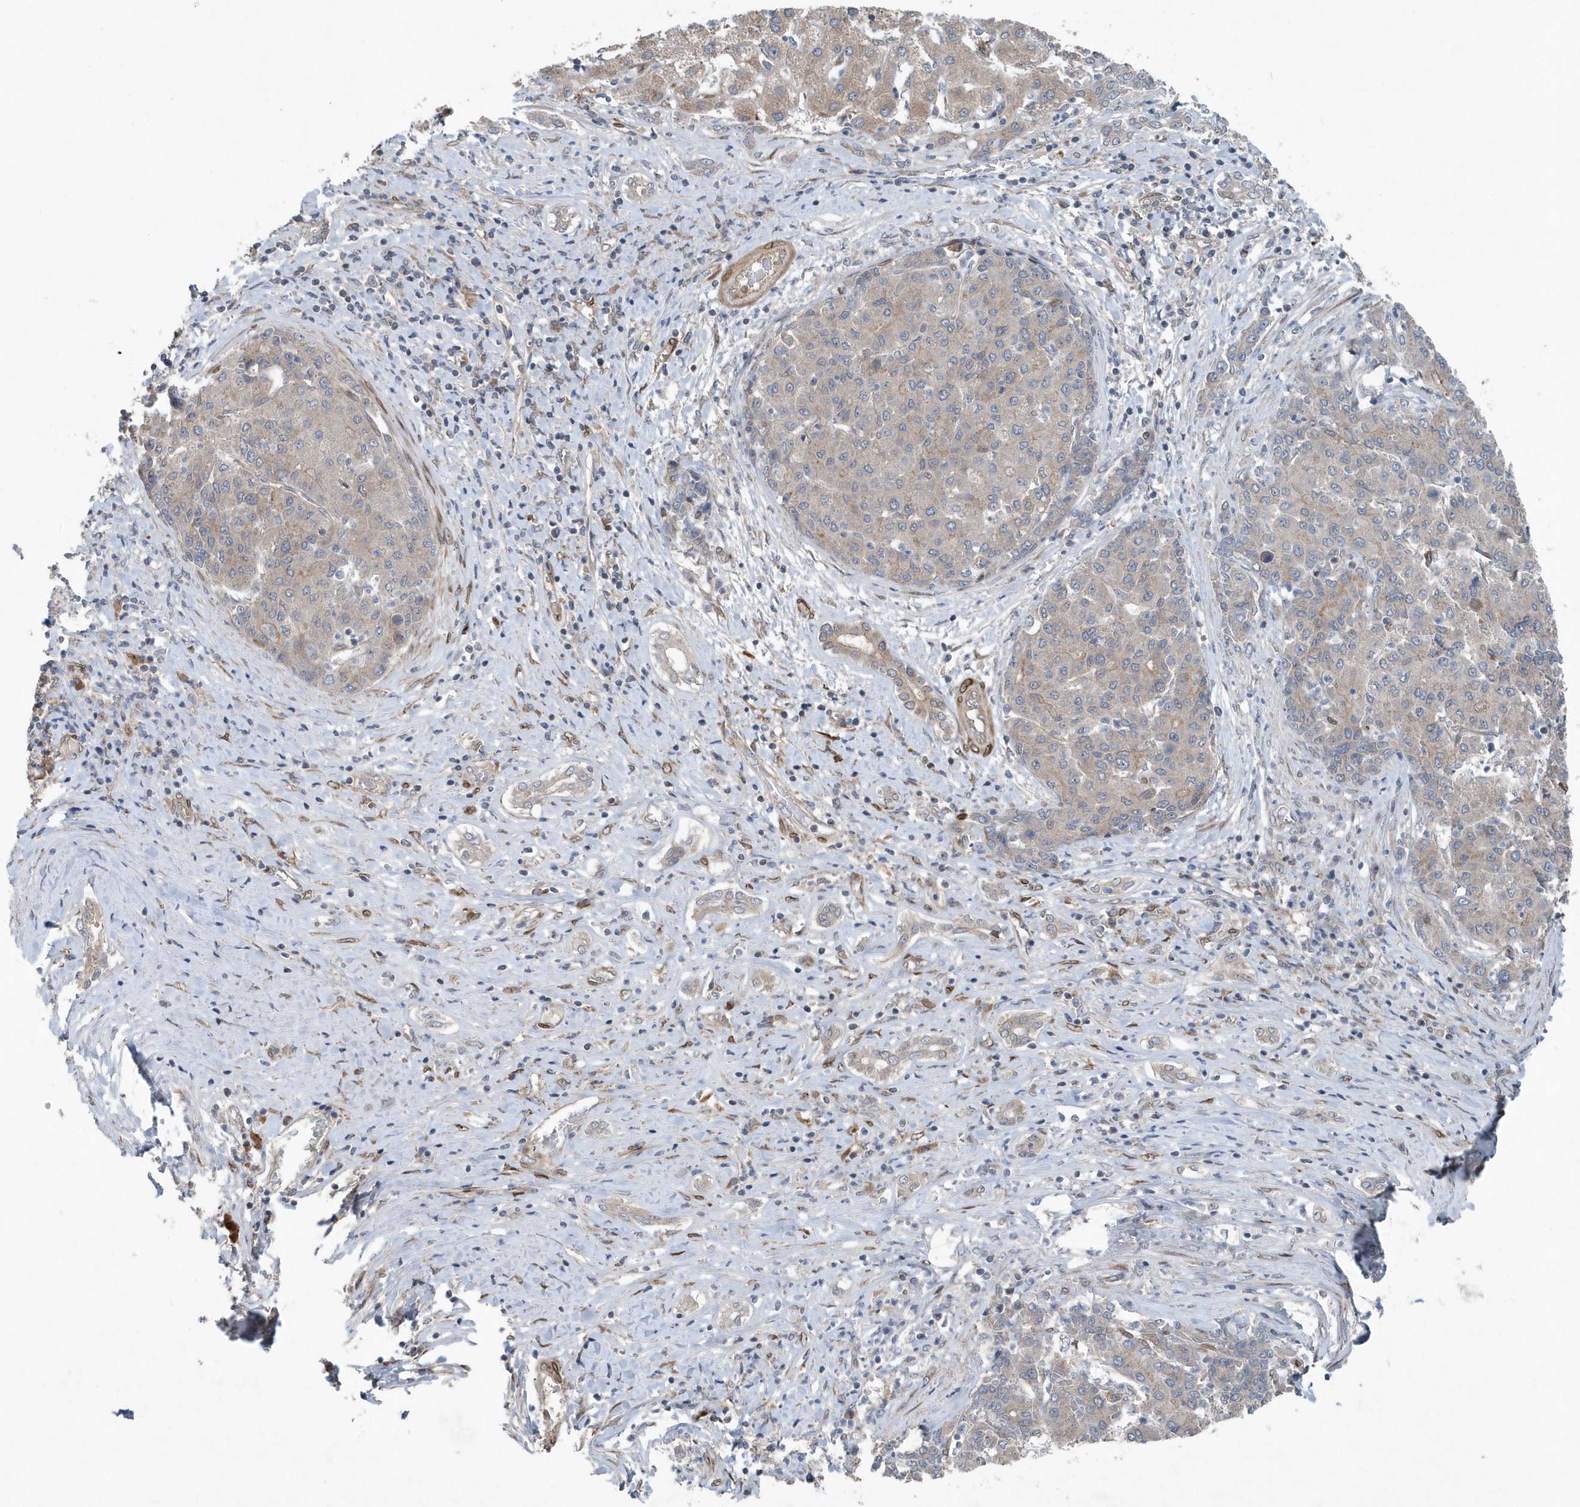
{"staining": {"intensity": "negative", "quantity": "none", "location": "none"}, "tissue": "liver cancer", "cell_type": "Tumor cells", "image_type": "cancer", "snomed": [{"axis": "morphology", "description": "Carcinoma, Hepatocellular, NOS"}, {"axis": "topography", "description": "Liver"}], "caption": "Immunohistochemistry of human liver cancer (hepatocellular carcinoma) exhibits no staining in tumor cells. The staining was performed using DAB (3,3'-diaminobenzidine) to visualize the protein expression in brown, while the nuclei were stained in blue with hematoxylin (Magnification: 20x).", "gene": "MCC", "patient": {"sex": "male", "age": 65}}